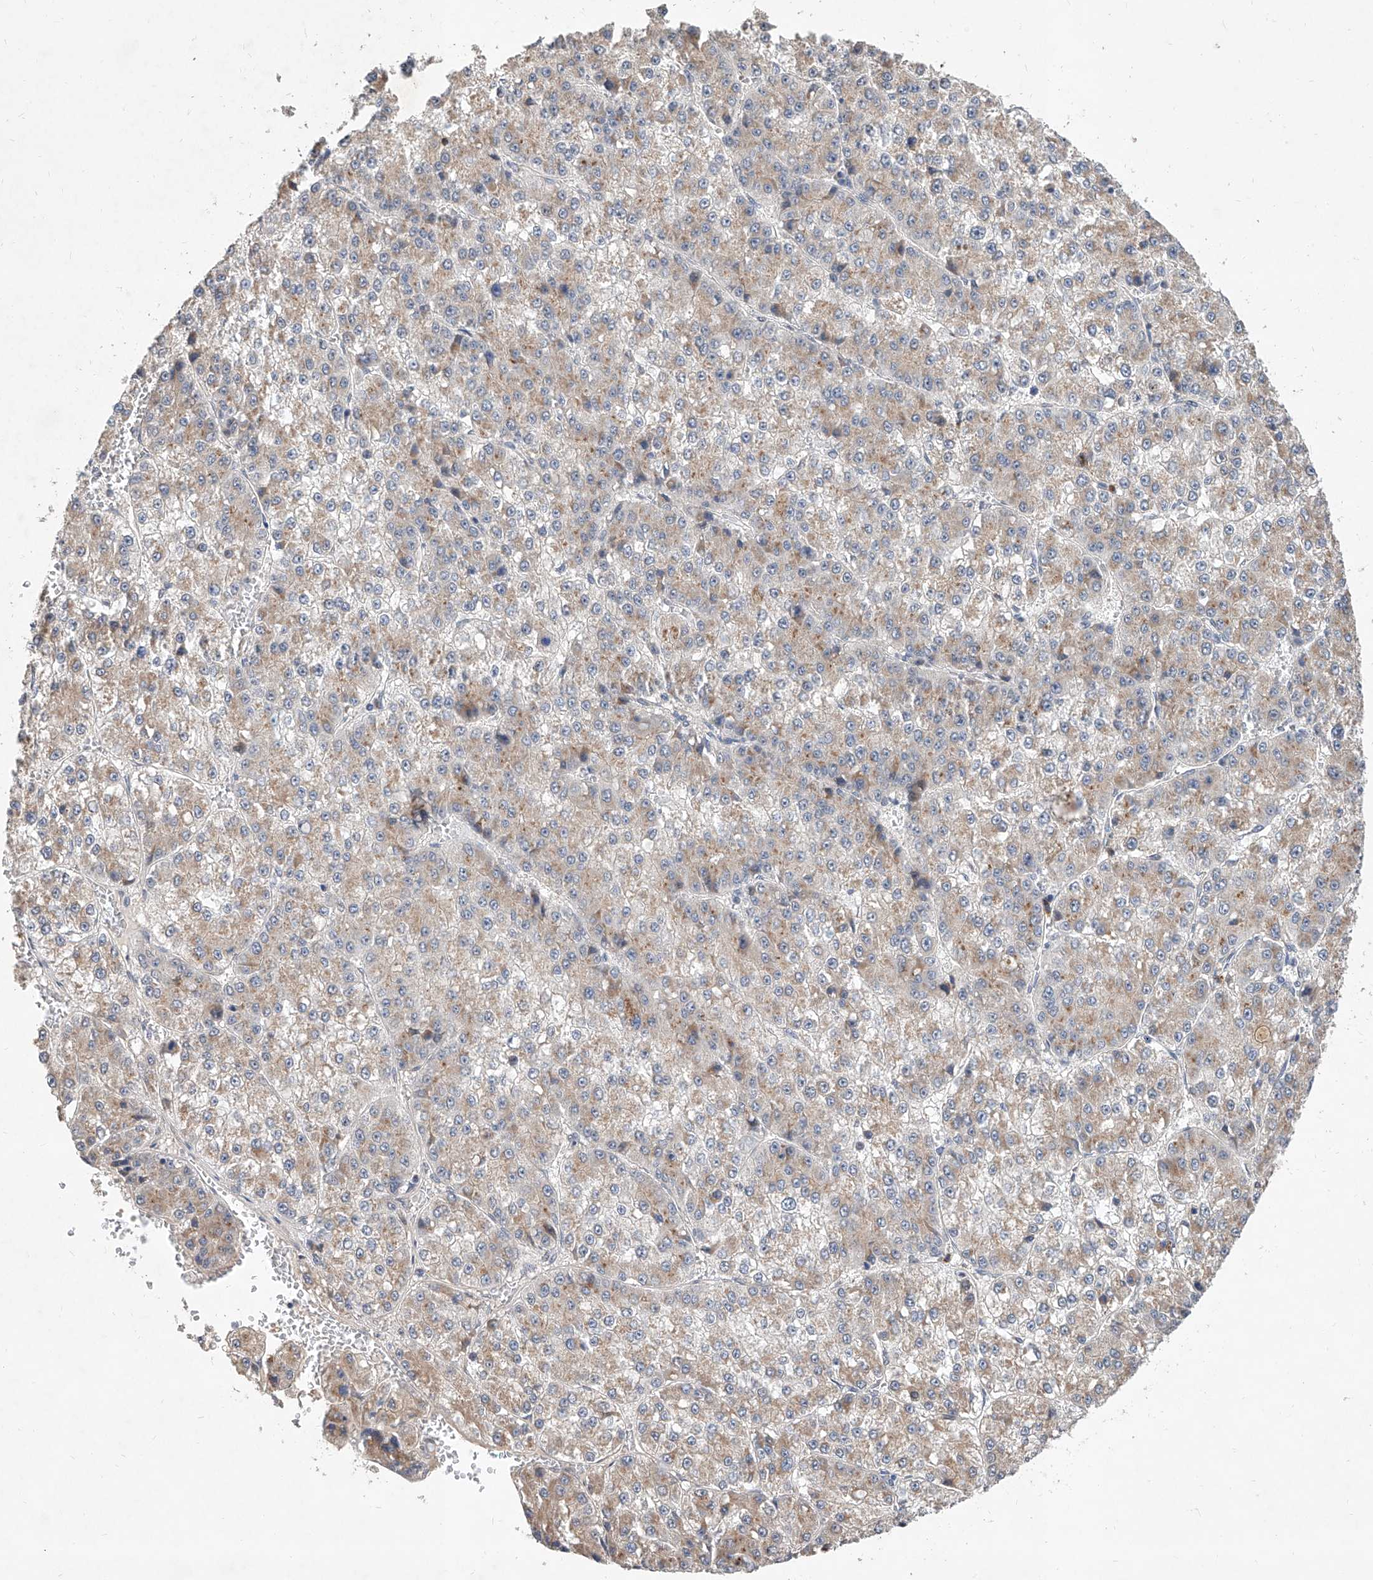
{"staining": {"intensity": "weak", "quantity": ">75%", "location": "cytoplasmic/membranous"}, "tissue": "liver cancer", "cell_type": "Tumor cells", "image_type": "cancer", "snomed": [{"axis": "morphology", "description": "Carcinoma, Hepatocellular, NOS"}, {"axis": "topography", "description": "Liver"}], "caption": "Immunohistochemistry of human liver cancer (hepatocellular carcinoma) demonstrates low levels of weak cytoplasmic/membranous staining in about >75% of tumor cells.", "gene": "MFSD4B", "patient": {"sex": "female", "age": 73}}